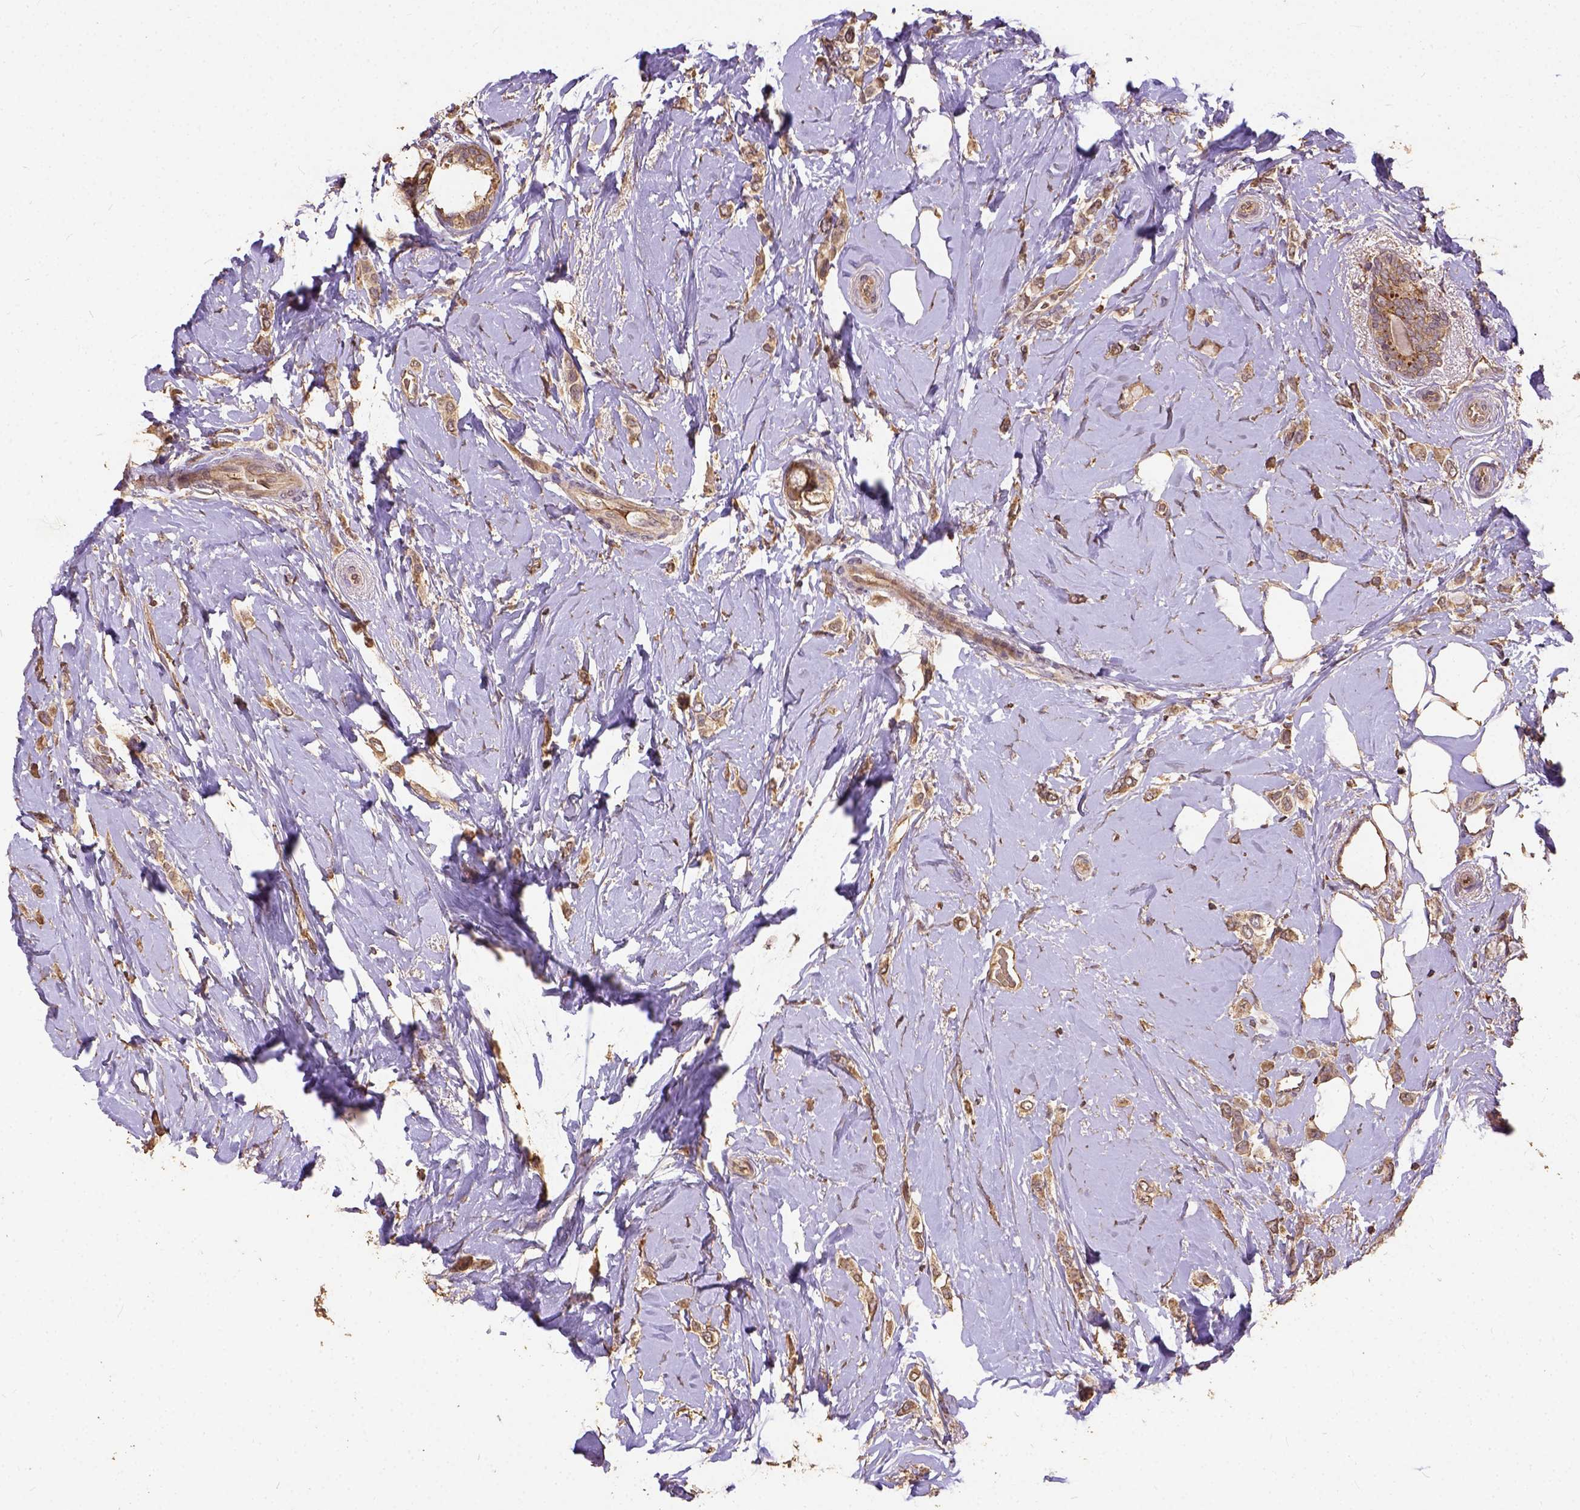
{"staining": {"intensity": "moderate", "quantity": "<25%", "location": "cytoplasmic/membranous"}, "tissue": "breast cancer", "cell_type": "Tumor cells", "image_type": "cancer", "snomed": [{"axis": "morphology", "description": "Lobular carcinoma"}, {"axis": "topography", "description": "Breast"}], "caption": "Immunohistochemistry (IHC) staining of breast lobular carcinoma, which reveals low levels of moderate cytoplasmic/membranous positivity in approximately <25% of tumor cells indicating moderate cytoplasmic/membranous protein staining. The staining was performed using DAB (3,3'-diaminobenzidine) (brown) for protein detection and nuclei were counterstained in hematoxylin (blue).", "gene": "ATP1B3", "patient": {"sex": "female", "age": 66}}